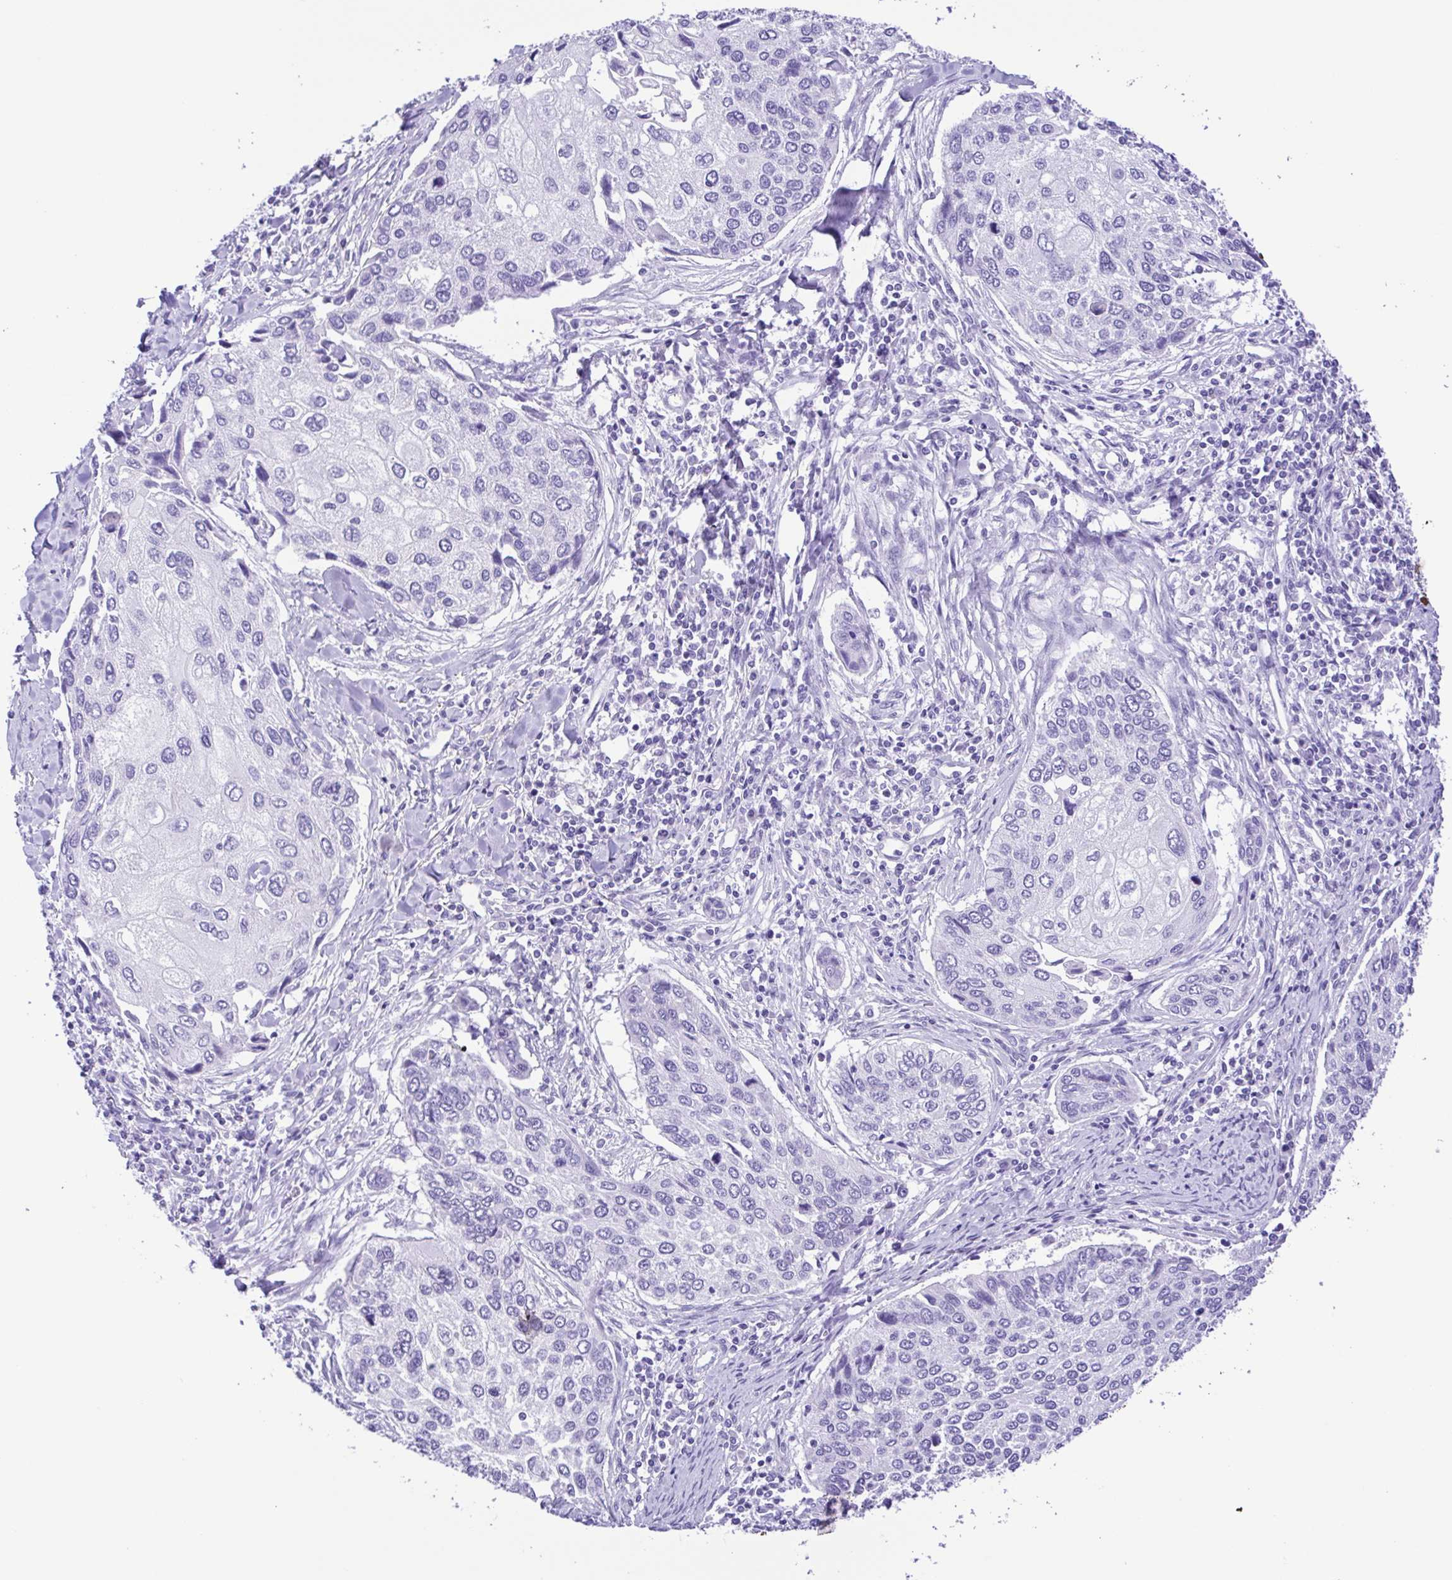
{"staining": {"intensity": "negative", "quantity": "none", "location": "none"}, "tissue": "lung cancer", "cell_type": "Tumor cells", "image_type": "cancer", "snomed": [{"axis": "morphology", "description": "Squamous cell carcinoma, NOS"}, {"axis": "morphology", "description": "Squamous cell carcinoma, metastatic, NOS"}, {"axis": "topography", "description": "Lung"}], "caption": "Immunohistochemistry (IHC) of metastatic squamous cell carcinoma (lung) shows no staining in tumor cells.", "gene": "CASP14", "patient": {"sex": "male", "age": 63}}